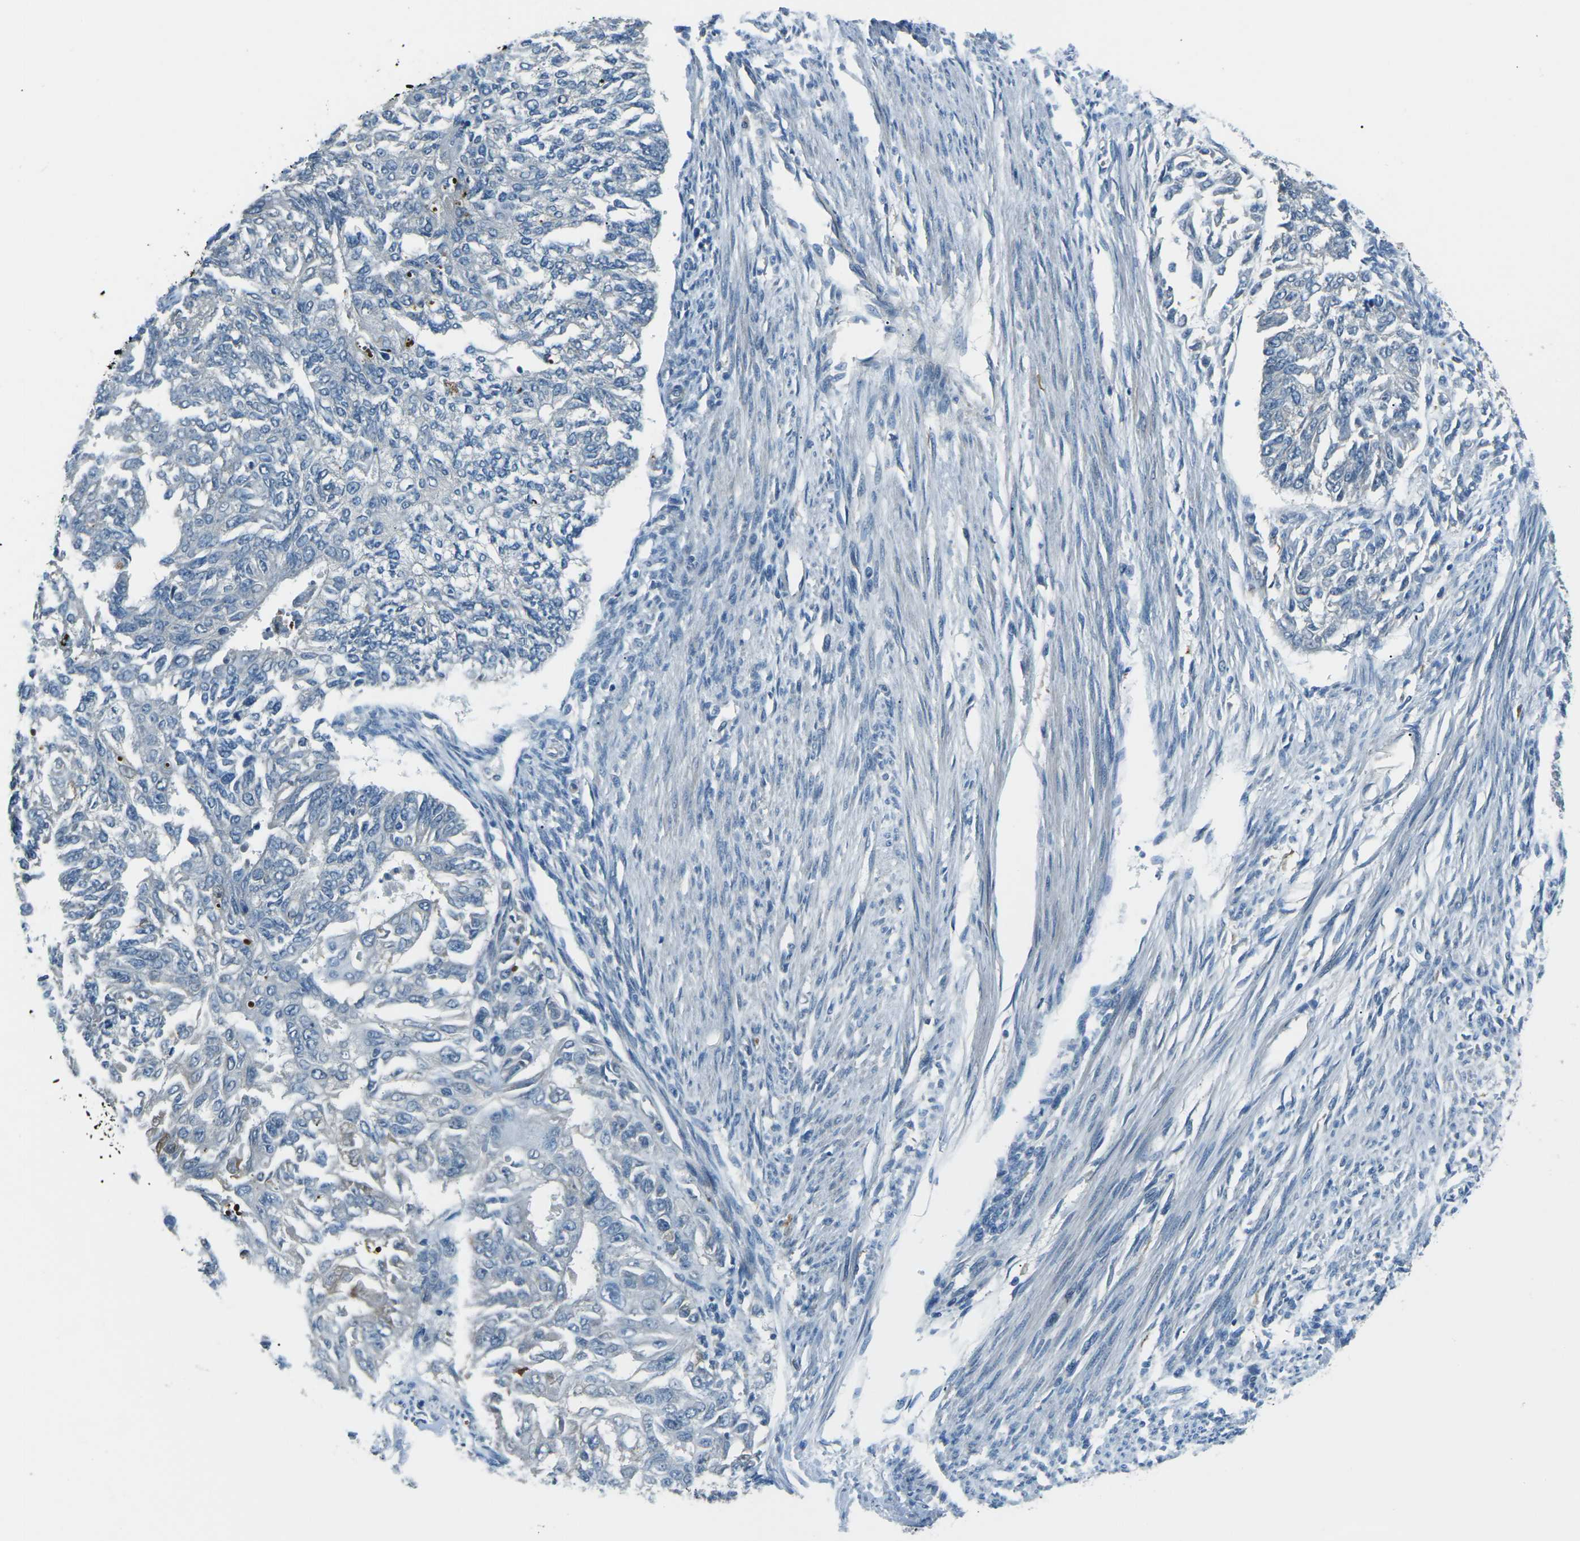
{"staining": {"intensity": "negative", "quantity": "none", "location": "none"}, "tissue": "endometrial cancer", "cell_type": "Tumor cells", "image_type": "cancer", "snomed": [{"axis": "morphology", "description": "Adenocarcinoma, NOS"}, {"axis": "topography", "description": "Endometrium"}], "caption": "Immunohistochemistry (IHC) micrograph of neoplastic tissue: human endometrial cancer (adenocarcinoma) stained with DAB (3,3'-diaminobenzidine) reveals no significant protein positivity in tumor cells.", "gene": "AFAP1", "patient": {"sex": "female", "age": 32}}